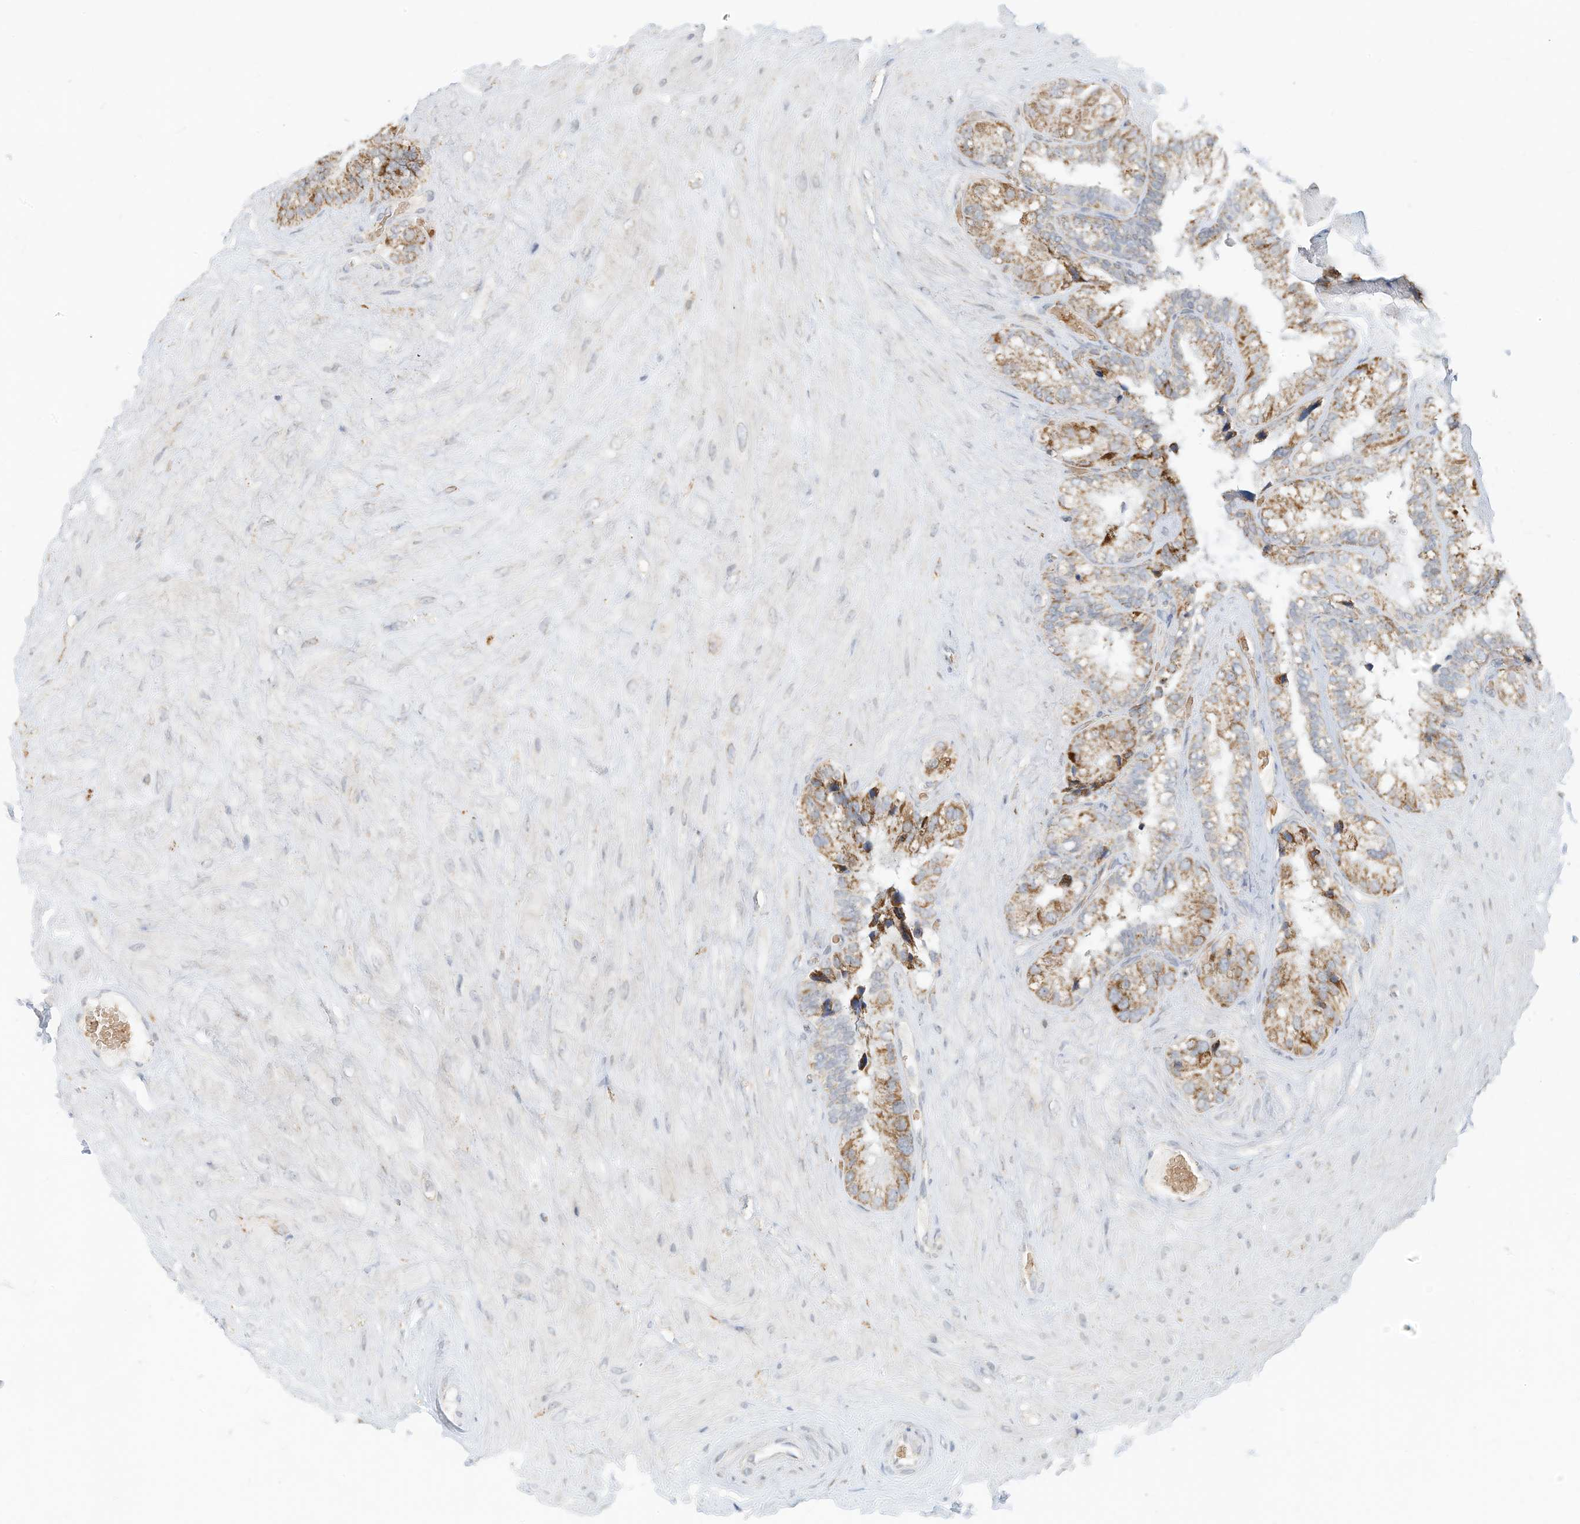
{"staining": {"intensity": "moderate", "quantity": ">75%", "location": "cytoplasmic/membranous"}, "tissue": "seminal vesicle", "cell_type": "Glandular cells", "image_type": "normal", "snomed": [{"axis": "morphology", "description": "Normal tissue, NOS"}, {"axis": "topography", "description": "Prostate"}, {"axis": "topography", "description": "Seminal veicle"}], "caption": "This histopathology image exhibits IHC staining of benign seminal vesicle, with medium moderate cytoplasmic/membranous positivity in approximately >75% of glandular cells.", "gene": "MTUS2", "patient": {"sex": "male", "age": 68}}